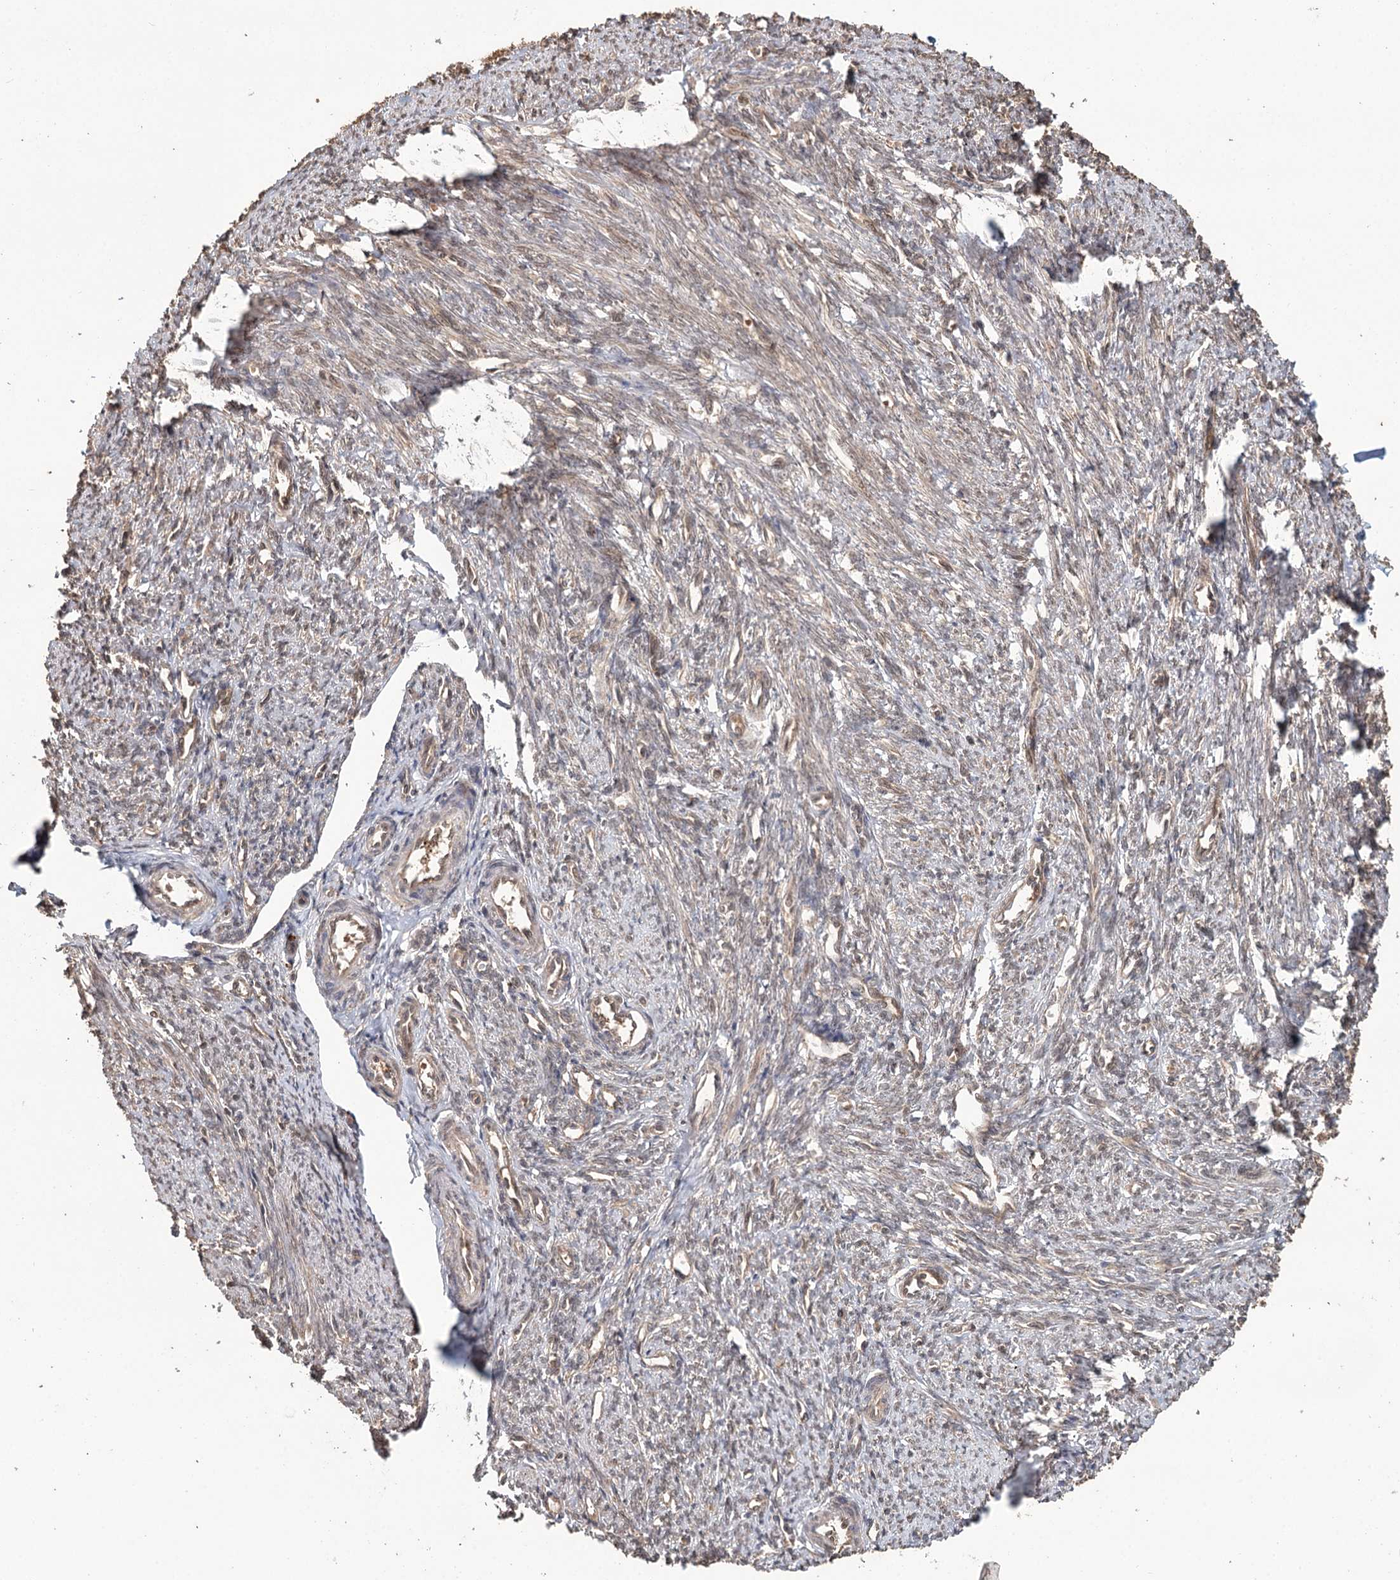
{"staining": {"intensity": "moderate", "quantity": "25%-75%", "location": "cytoplasmic/membranous,nuclear"}, "tissue": "smooth muscle", "cell_type": "Smooth muscle cells", "image_type": "normal", "snomed": [{"axis": "morphology", "description": "Normal tissue, NOS"}, {"axis": "topography", "description": "Smooth muscle"}, {"axis": "topography", "description": "Uterus"}], "caption": "Immunohistochemistry (IHC) of normal smooth muscle exhibits medium levels of moderate cytoplasmic/membranous,nuclear staining in approximately 25%-75% of smooth muscle cells. (DAB IHC with brightfield microscopy, high magnification).", "gene": "N6AMT1", "patient": {"sex": "female", "age": 59}}